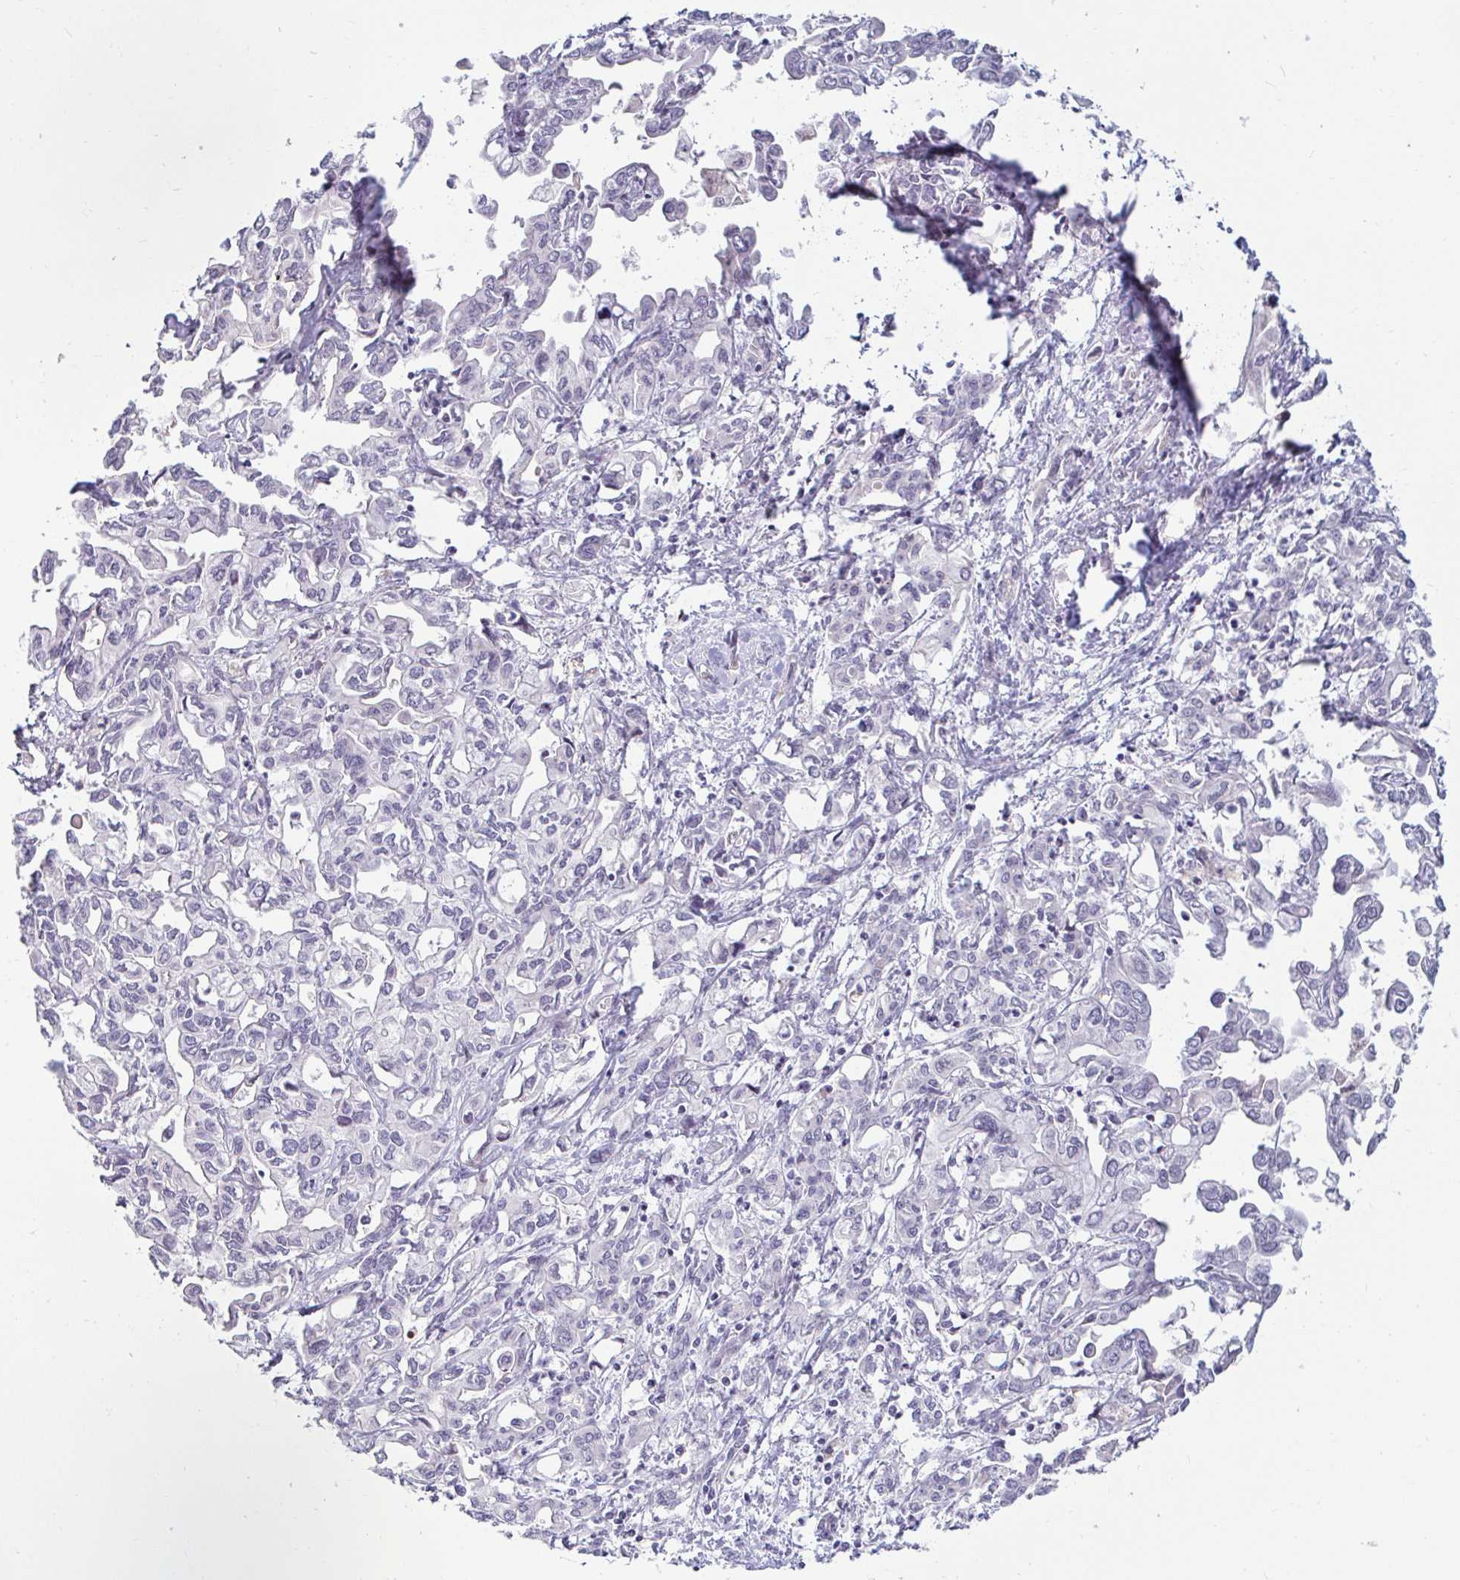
{"staining": {"intensity": "negative", "quantity": "none", "location": "none"}, "tissue": "liver cancer", "cell_type": "Tumor cells", "image_type": "cancer", "snomed": [{"axis": "morphology", "description": "Cholangiocarcinoma"}, {"axis": "topography", "description": "Liver"}], "caption": "The photomicrograph shows no significant positivity in tumor cells of liver cancer.", "gene": "GSTM1", "patient": {"sex": "female", "age": 64}}